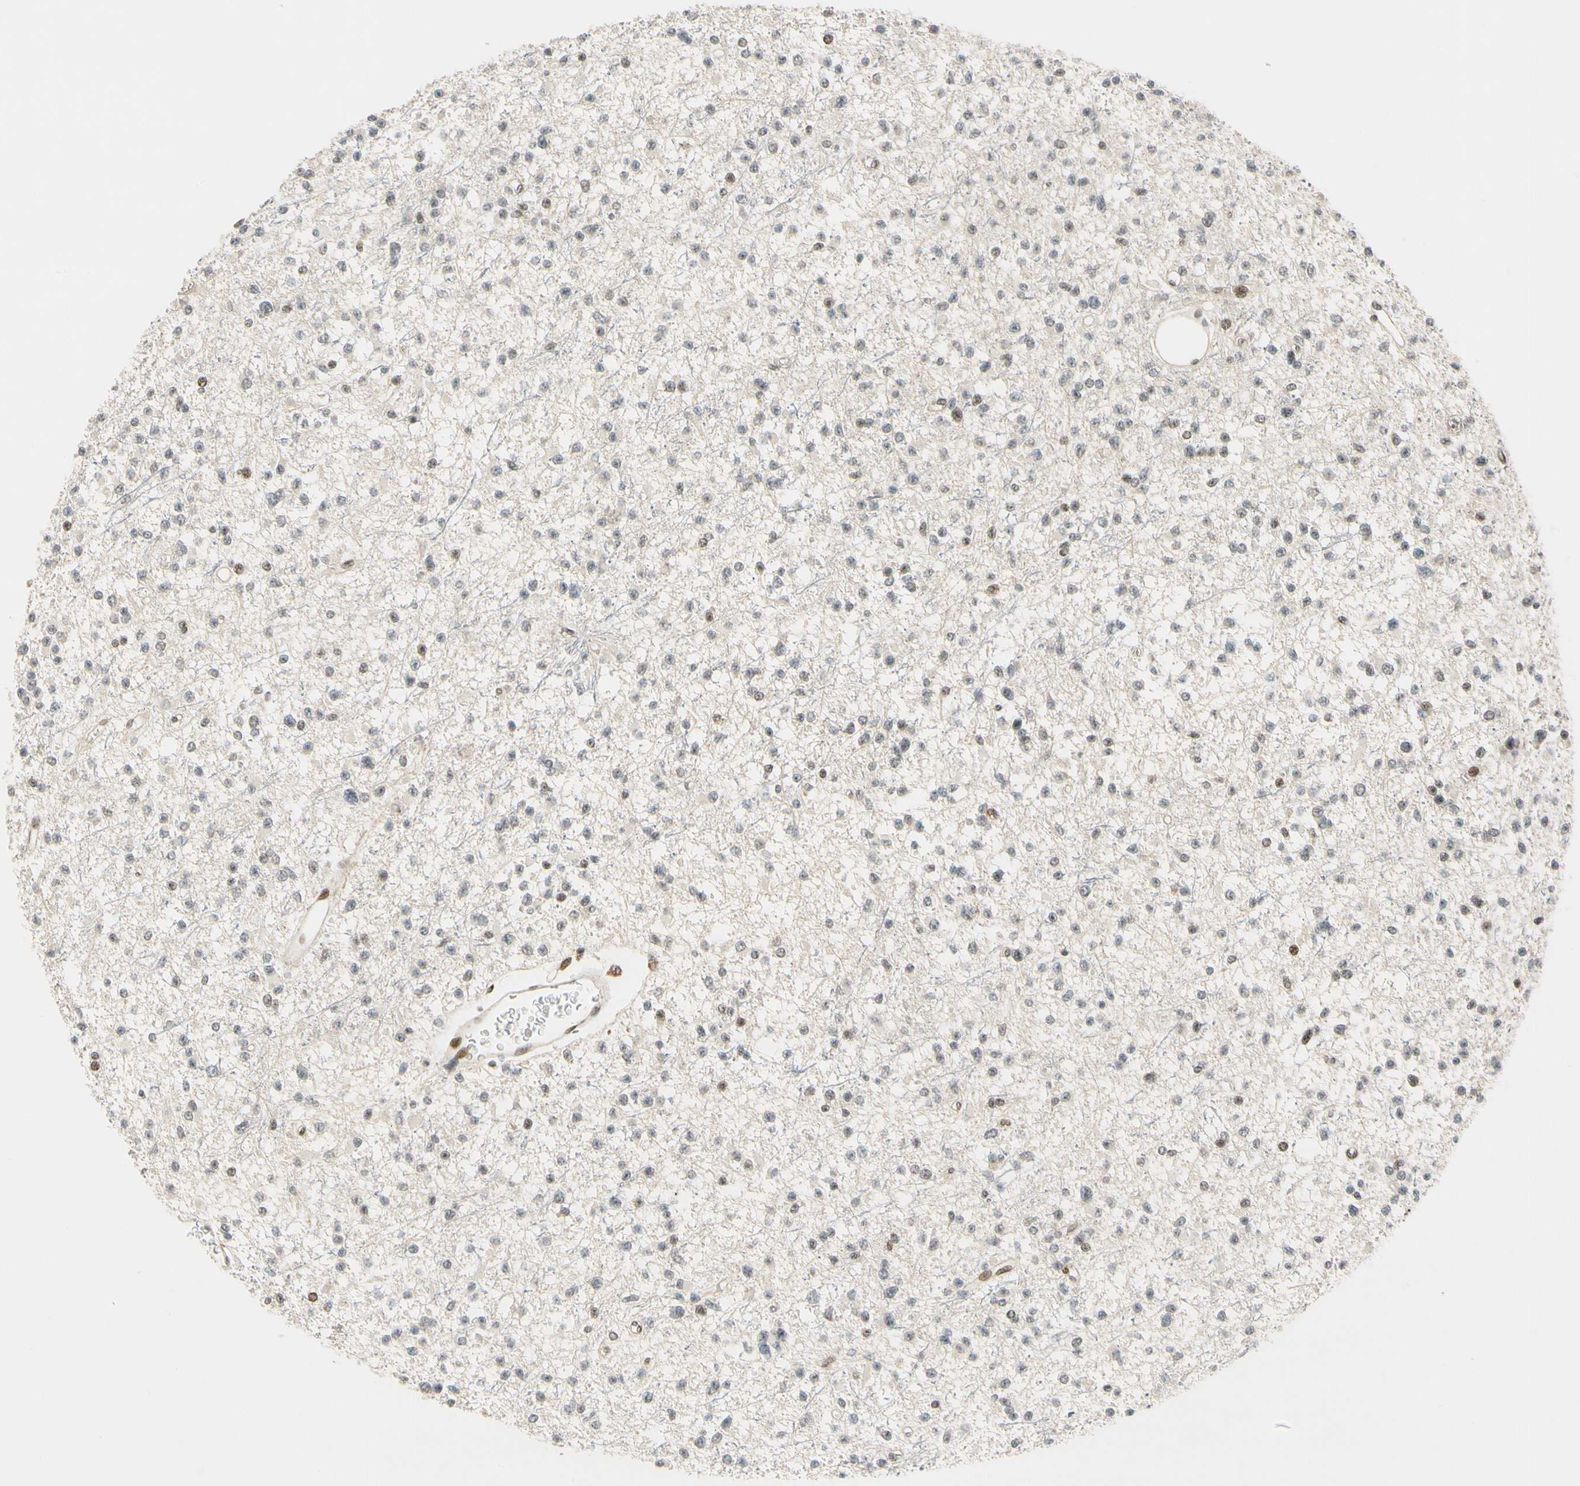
{"staining": {"intensity": "weak", "quantity": "<25%", "location": "nuclear"}, "tissue": "glioma", "cell_type": "Tumor cells", "image_type": "cancer", "snomed": [{"axis": "morphology", "description": "Glioma, malignant, Low grade"}, {"axis": "topography", "description": "Brain"}], "caption": "Immunohistochemistry (IHC) of human malignant glioma (low-grade) demonstrates no expression in tumor cells.", "gene": "CDK7", "patient": {"sex": "female", "age": 22}}